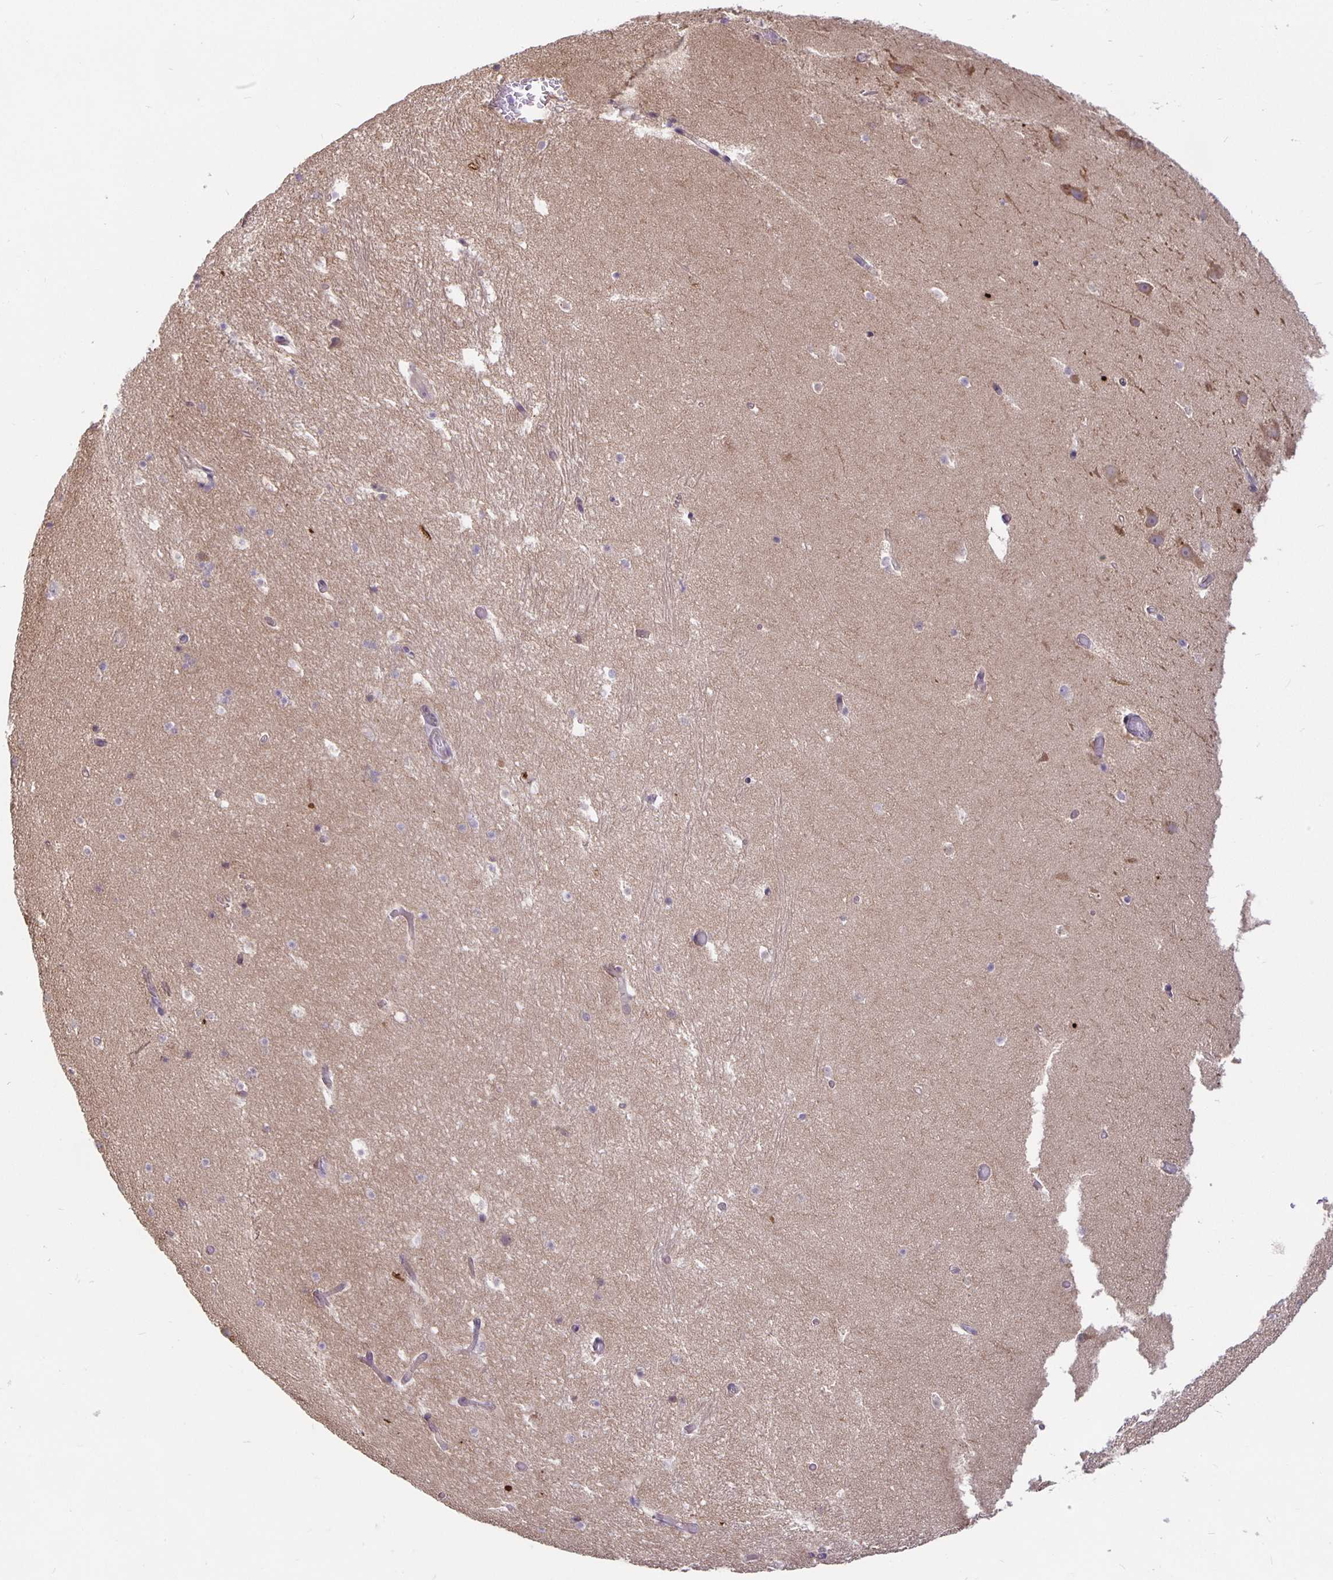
{"staining": {"intensity": "negative", "quantity": "none", "location": "none"}, "tissue": "hippocampus", "cell_type": "Glial cells", "image_type": "normal", "snomed": [{"axis": "morphology", "description": "Normal tissue, NOS"}, {"axis": "topography", "description": "Hippocampus"}], "caption": "Protein analysis of normal hippocampus demonstrates no significant positivity in glial cells.", "gene": "ARVCF", "patient": {"sex": "male", "age": 26}}